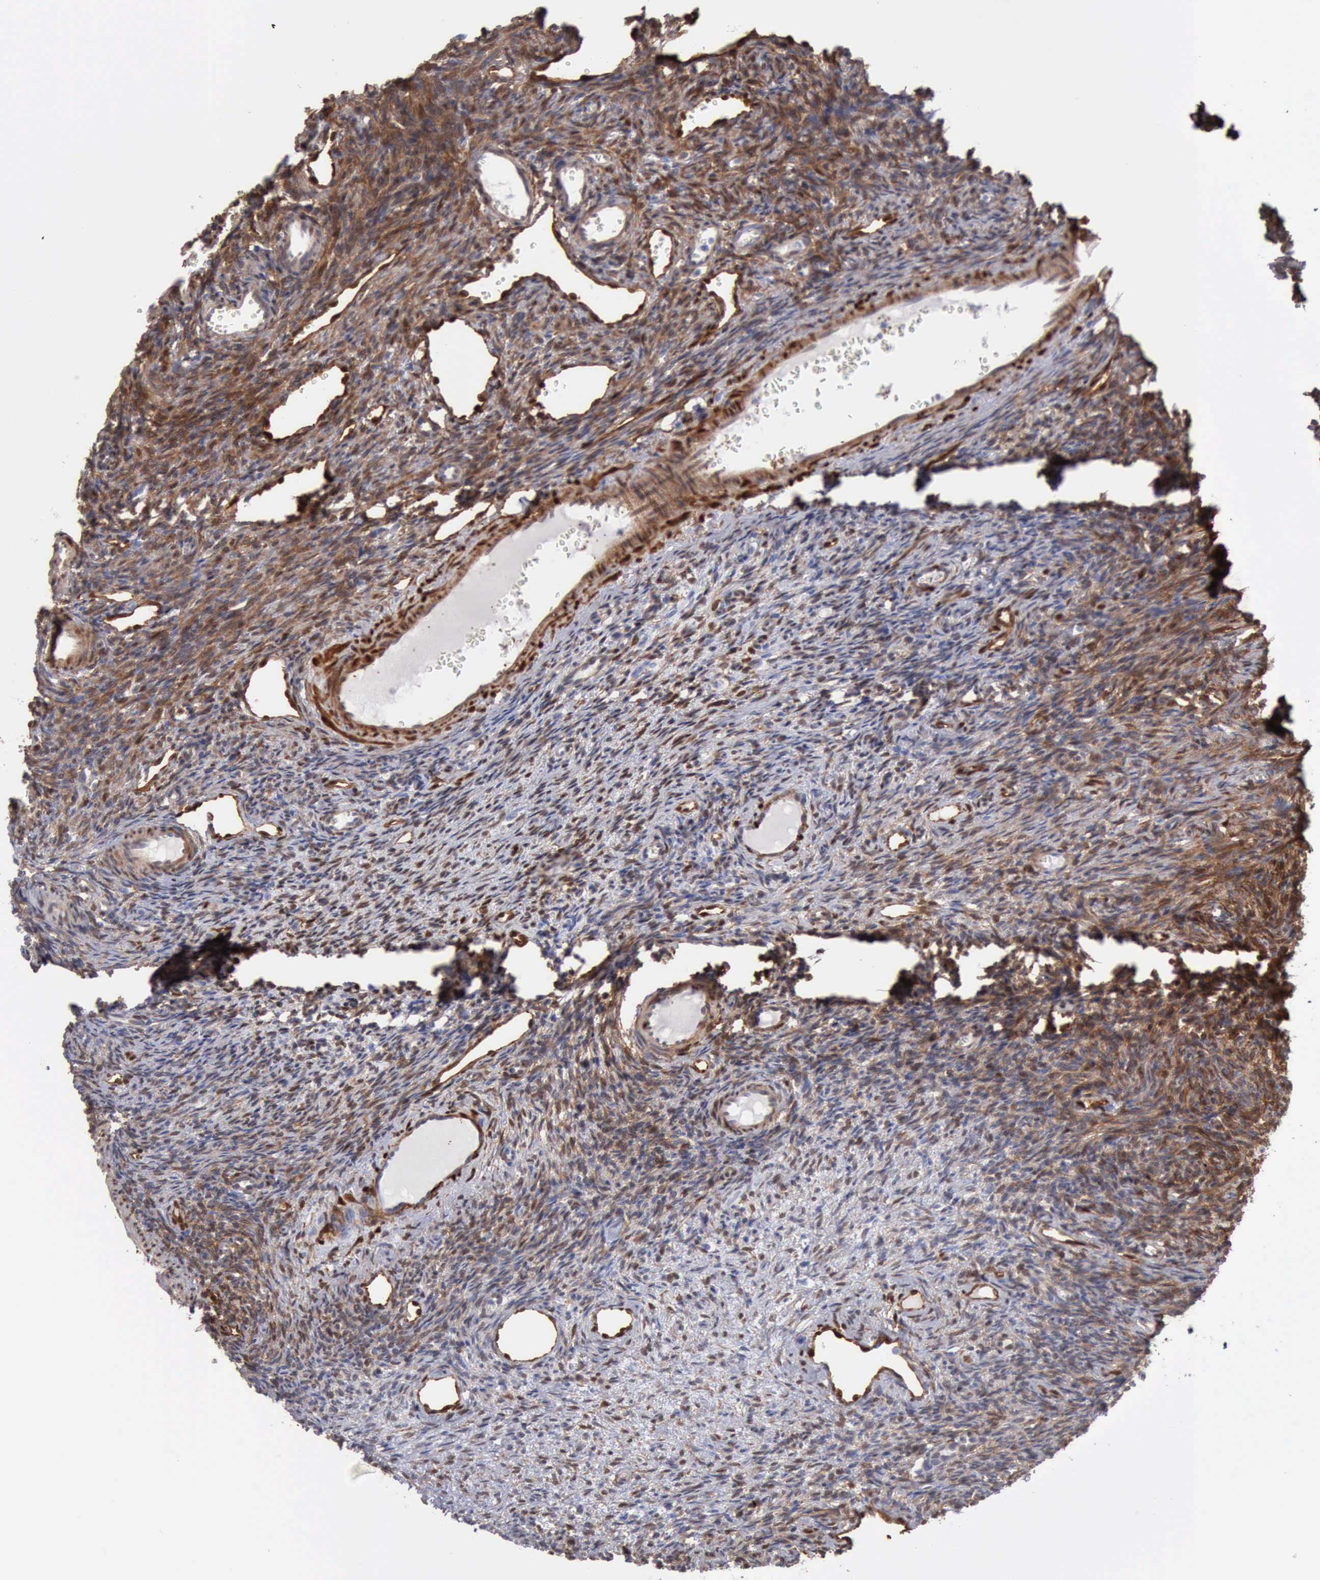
{"staining": {"intensity": "moderate", "quantity": "25%-75%", "location": "nuclear"}, "tissue": "ovary", "cell_type": "Ovarian stroma cells", "image_type": "normal", "snomed": [{"axis": "morphology", "description": "Normal tissue, NOS"}, {"axis": "topography", "description": "Ovary"}], "caption": "Ovarian stroma cells display medium levels of moderate nuclear expression in approximately 25%-75% of cells in benign ovary.", "gene": "FHL1", "patient": {"sex": "female", "age": 33}}